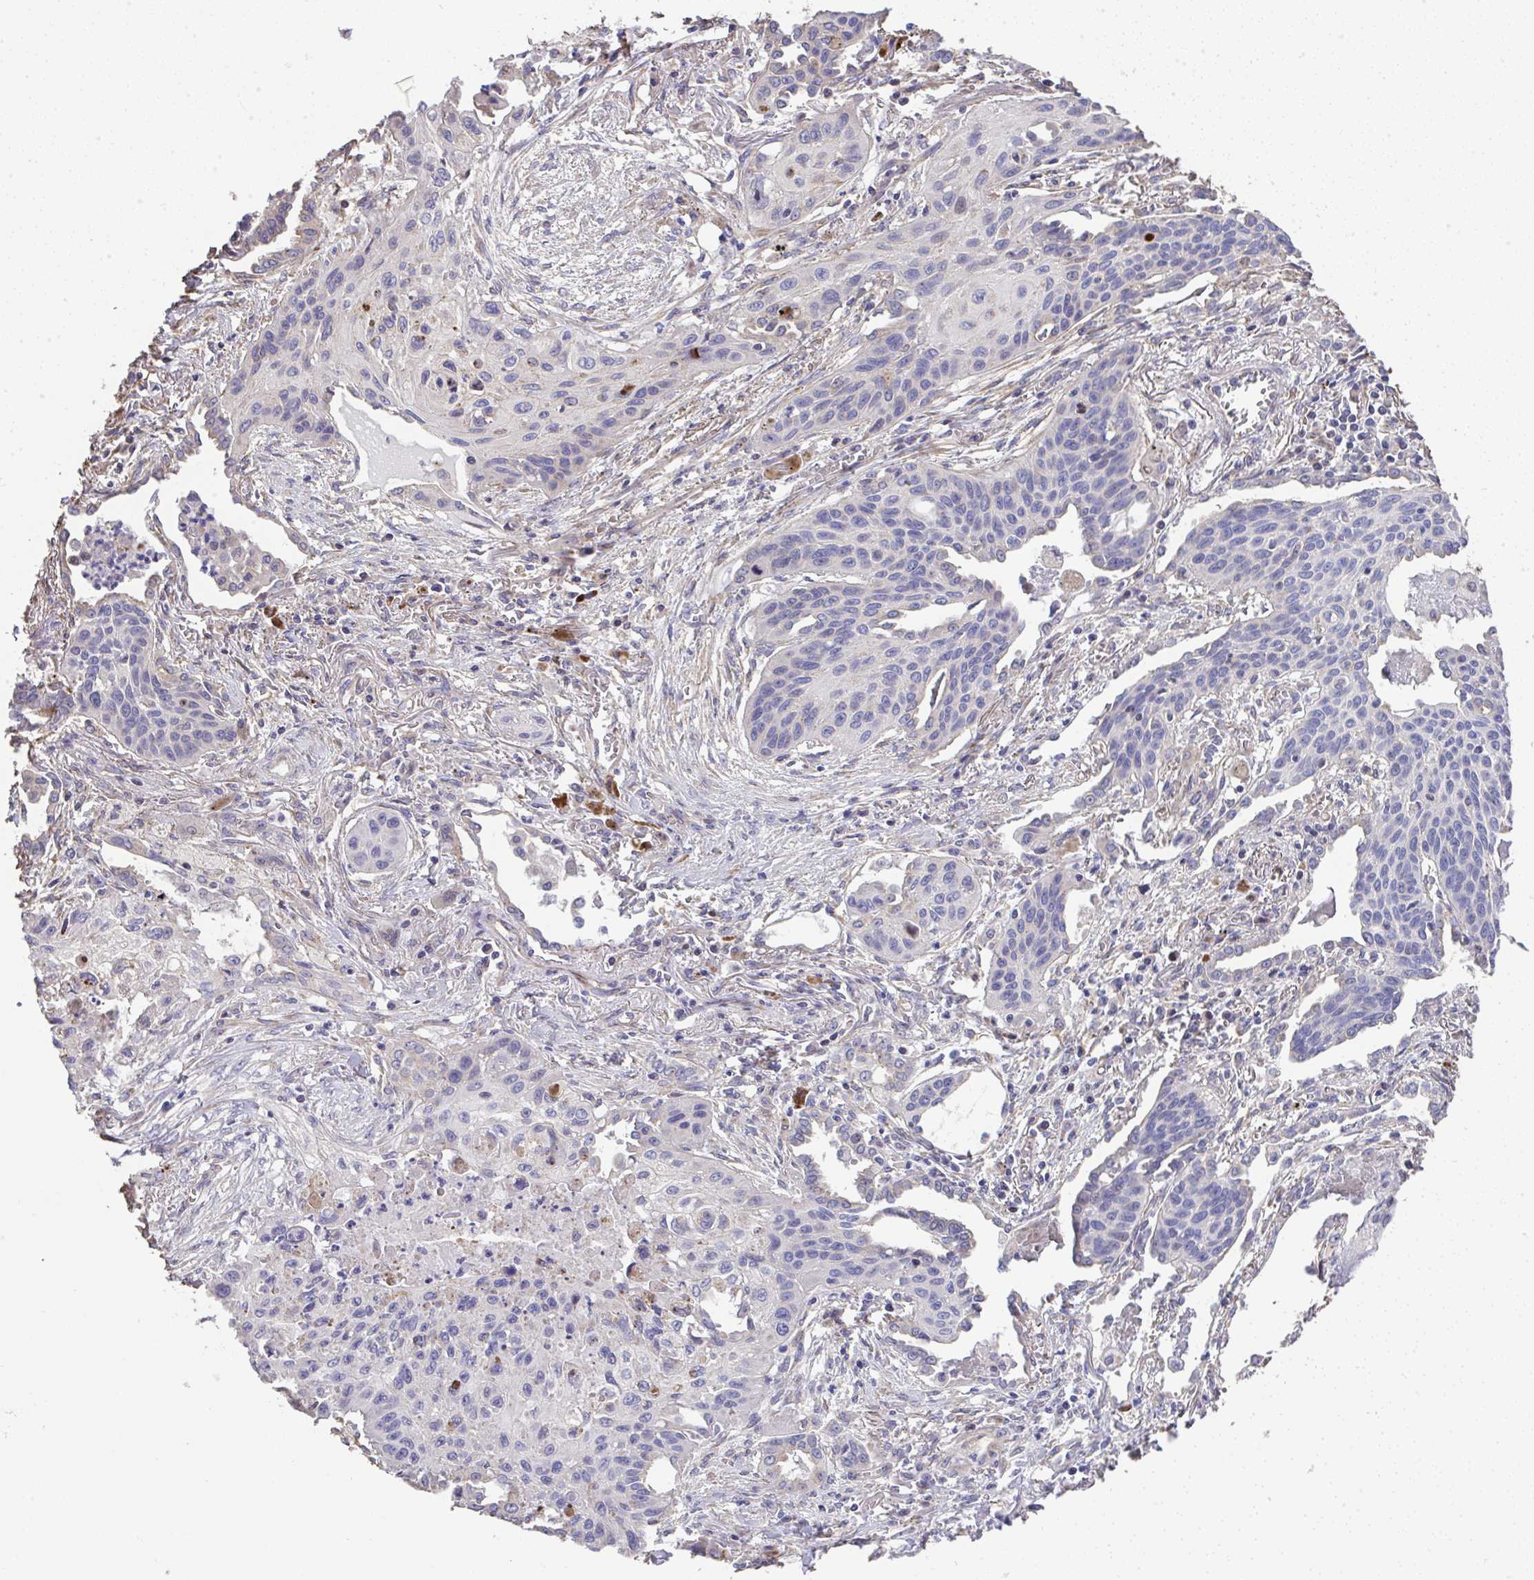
{"staining": {"intensity": "negative", "quantity": "none", "location": "none"}, "tissue": "lung cancer", "cell_type": "Tumor cells", "image_type": "cancer", "snomed": [{"axis": "morphology", "description": "Squamous cell carcinoma, NOS"}, {"axis": "topography", "description": "Lung"}], "caption": "There is no significant expression in tumor cells of lung cancer.", "gene": "RUNDC3B", "patient": {"sex": "male", "age": 71}}